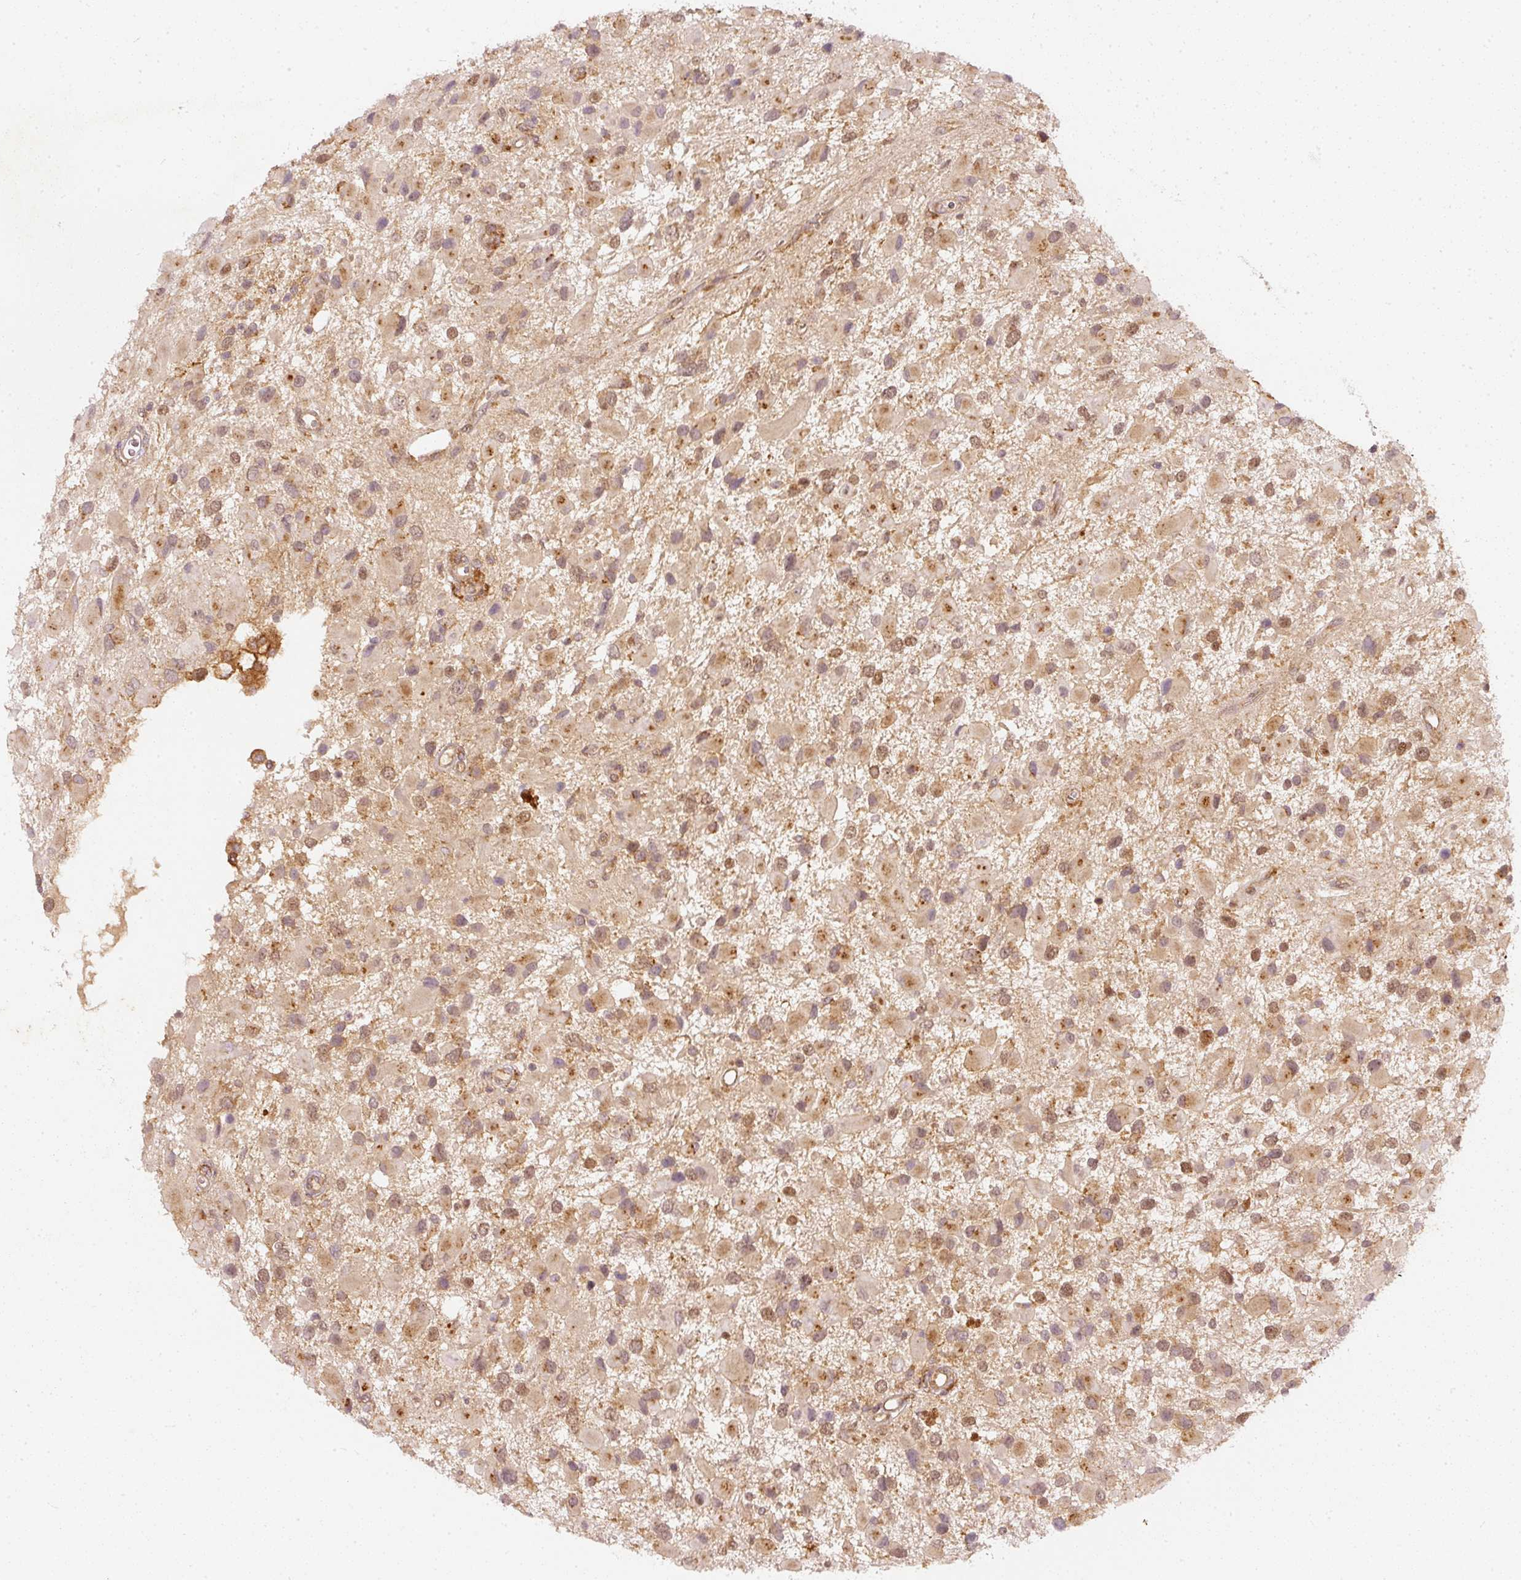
{"staining": {"intensity": "moderate", "quantity": ">75%", "location": "cytoplasmic/membranous,nuclear"}, "tissue": "glioma", "cell_type": "Tumor cells", "image_type": "cancer", "snomed": [{"axis": "morphology", "description": "Glioma, malignant, High grade"}, {"axis": "topography", "description": "Brain"}], "caption": "This histopathology image displays immunohistochemistry (IHC) staining of malignant glioma (high-grade), with medium moderate cytoplasmic/membranous and nuclear expression in approximately >75% of tumor cells.", "gene": "ZNF580", "patient": {"sex": "male", "age": 53}}